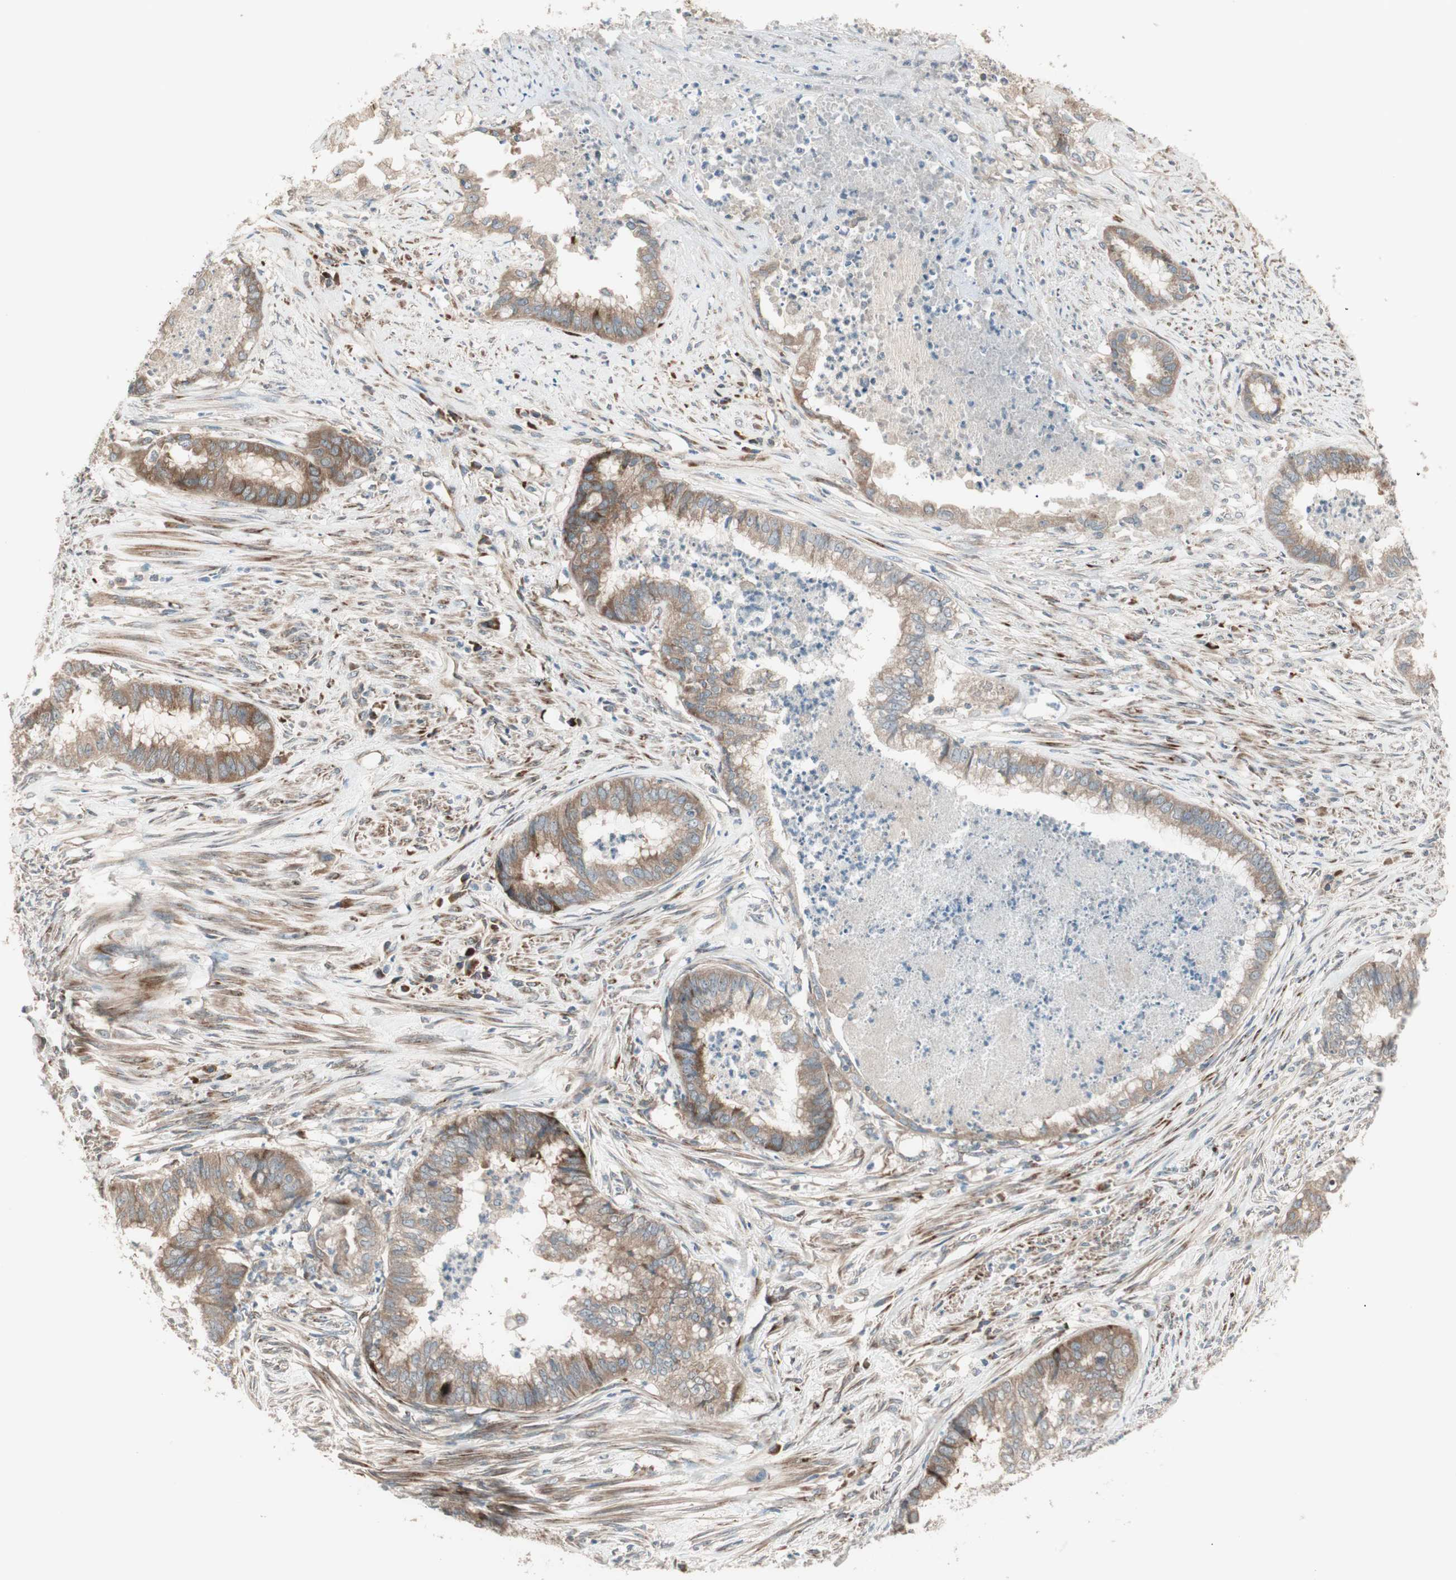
{"staining": {"intensity": "moderate", "quantity": ">75%", "location": "cytoplasmic/membranous"}, "tissue": "endometrial cancer", "cell_type": "Tumor cells", "image_type": "cancer", "snomed": [{"axis": "morphology", "description": "Necrosis, NOS"}, {"axis": "morphology", "description": "Adenocarcinoma, NOS"}, {"axis": "topography", "description": "Endometrium"}], "caption": "Human endometrial cancer stained with a brown dye shows moderate cytoplasmic/membranous positive staining in approximately >75% of tumor cells.", "gene": "PPP2R5E", "patient": {"sex": "female", "age": 79}}